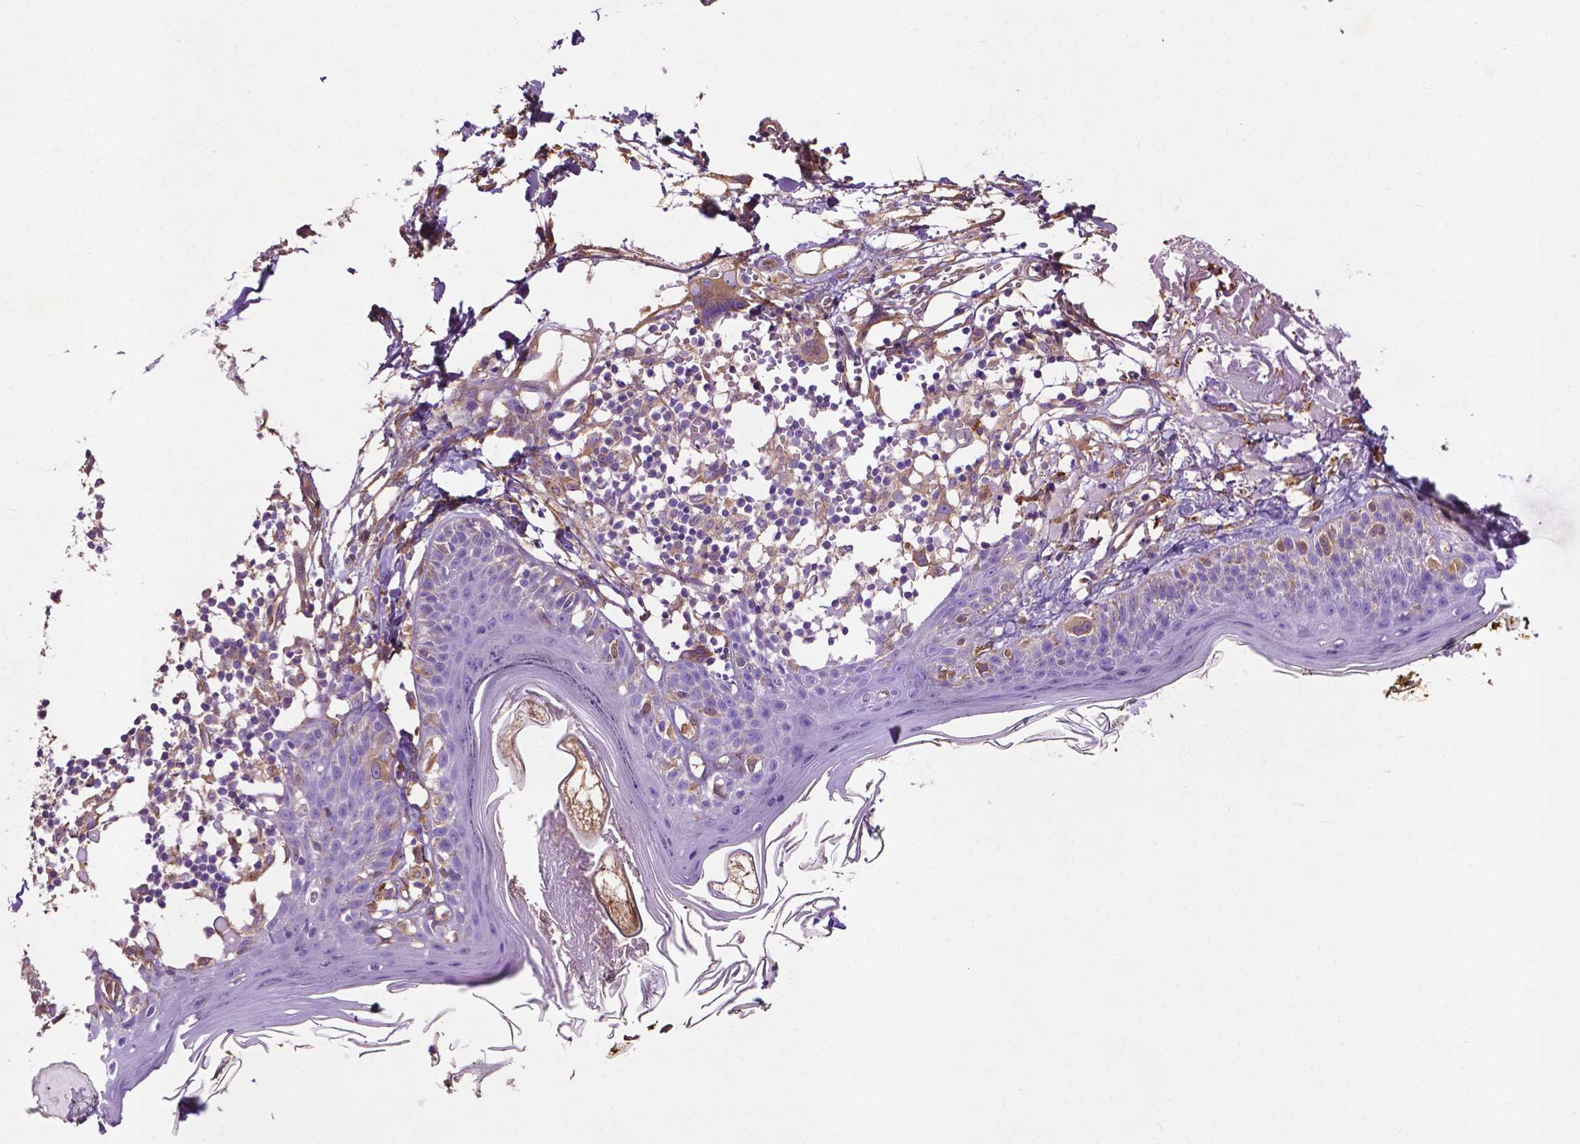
{"staining": {"intensity": "weak", "quantity": "<25%", "location": "cytoplasmic/membranous"}, "tissue": "skin", "cell_type": "Fibroblasts", "image_type": "normal", "snomed": [{"axis": "morphology", "description": "Normal tissue, NOS"}, {"axis": "topography", "description": "Skin"}], "caption": "Immunohistochemistry histopathology image of benign skin: human skin stained with DAB (3,3'-diaminobenzidine) reveals no significant protein expression in fibroblasts.", "gene": "GDPD5", "patient": {"sex": "male", "age": 76}}